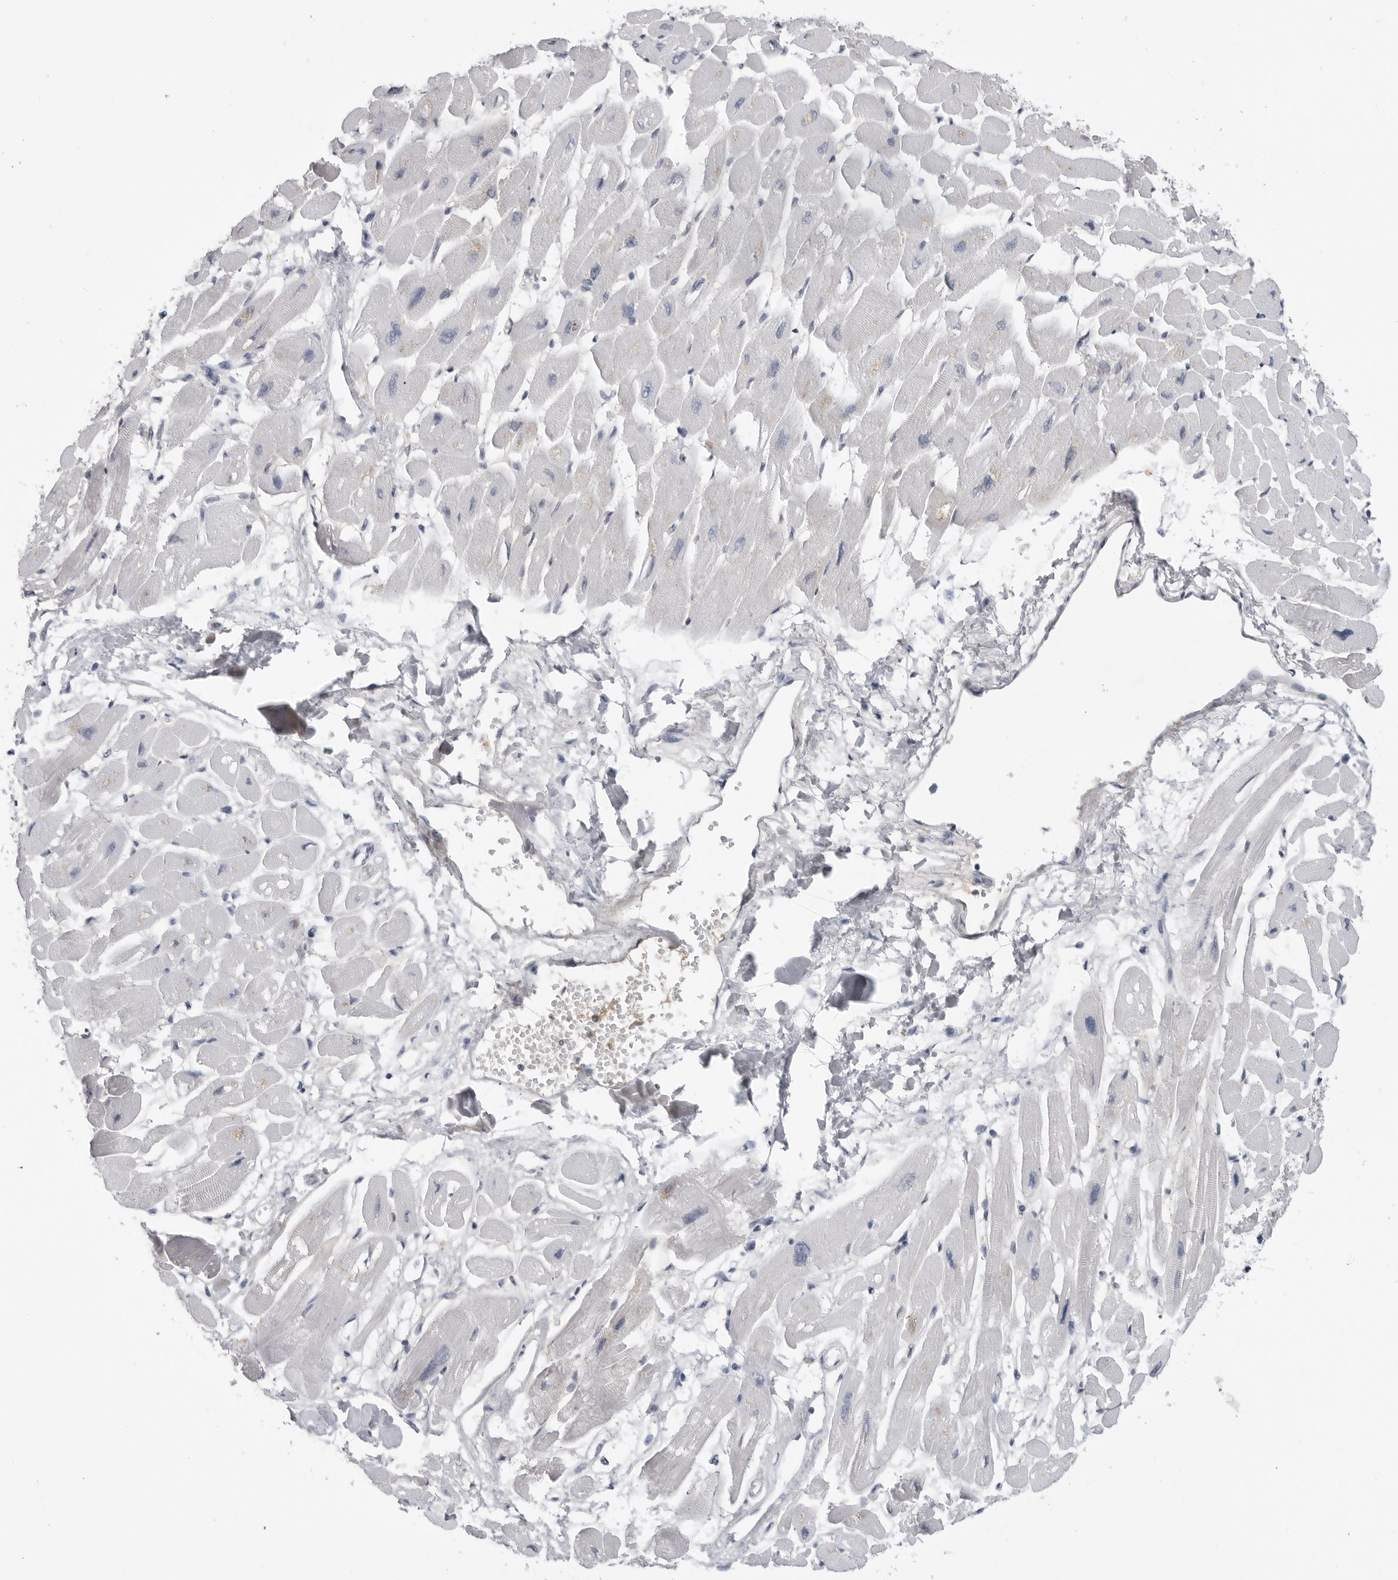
{"staining": {"intensity": "negative", "quantity": "none", "location": "none"}, "tissue": "heart muscle", "cell_type": "Cardiomyocytes", "image_type": "normal", "snomed": [{"axis": "morphology", "description": "Normal tissue, NOS"}, {"axis": "topography", "description": "Heart"}], "caption": "Immunohistochemistry histopathology image of benign heart muscle: human heart muscle stained with DAB displays no significant protein expression in cardiomyocytes.", "gene": "SERPINF2", "patient": {"sex": "female", "age": 54}}